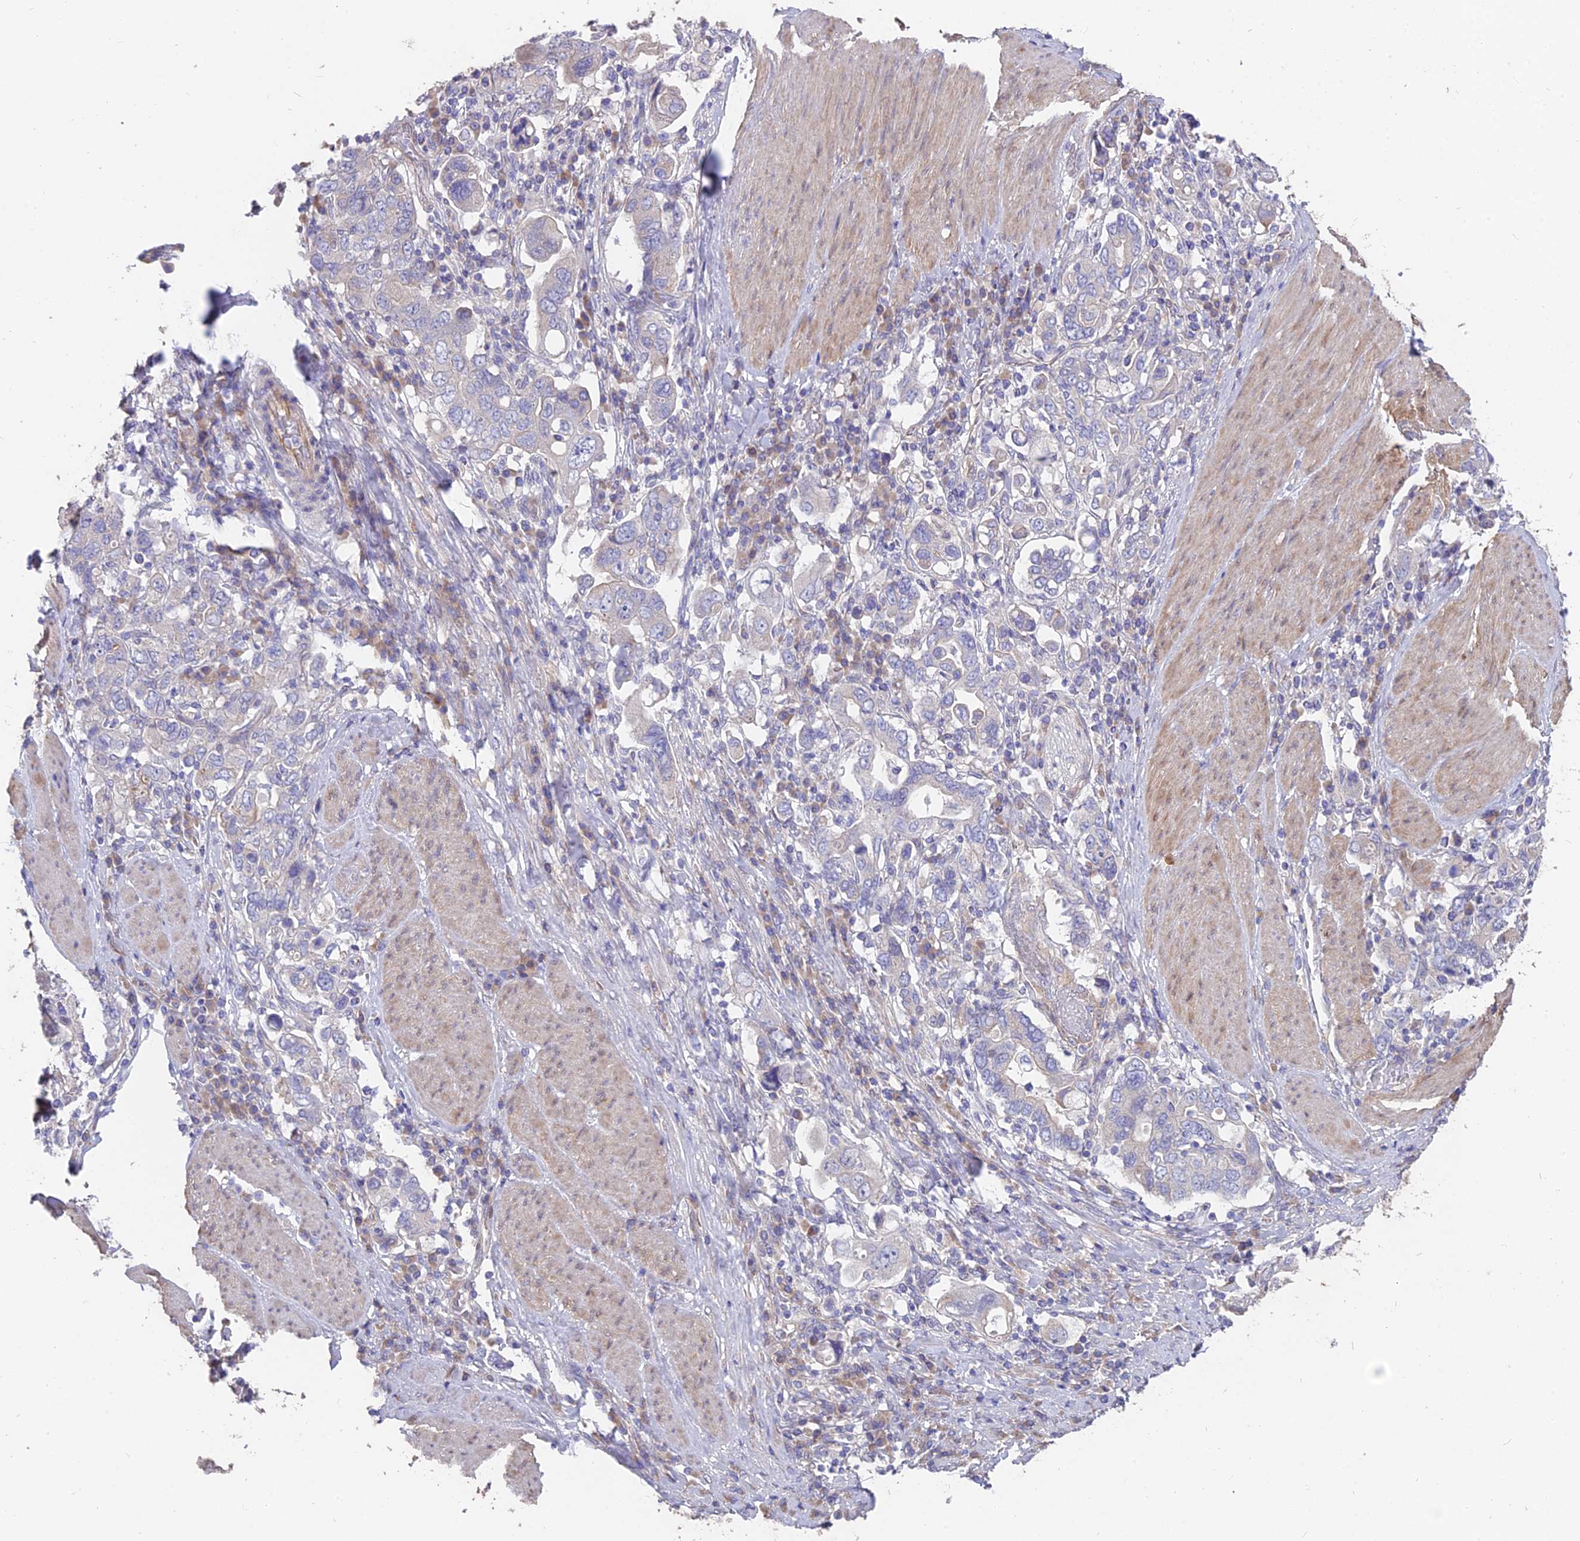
{"staining": {"intensity": "negative", "quantity": "none", "location": "none"}, "tissue": "stomach cancer", "cell_type": "Tumor cells", "image_type": "cancer", "snomed": [{"axis": "morphology", "description": "Adenocarcinoma, NOS"}, {"axis": "topography", "description": "Stomach, upper"}], "caption": "Stomach cancer (adenocarcinoma) stained for a protein using immunohistochemistry (IHC) displays no staining tumor cells.", "gene": "FAM168B", "patient": {"sex": "male", "age": 62}}